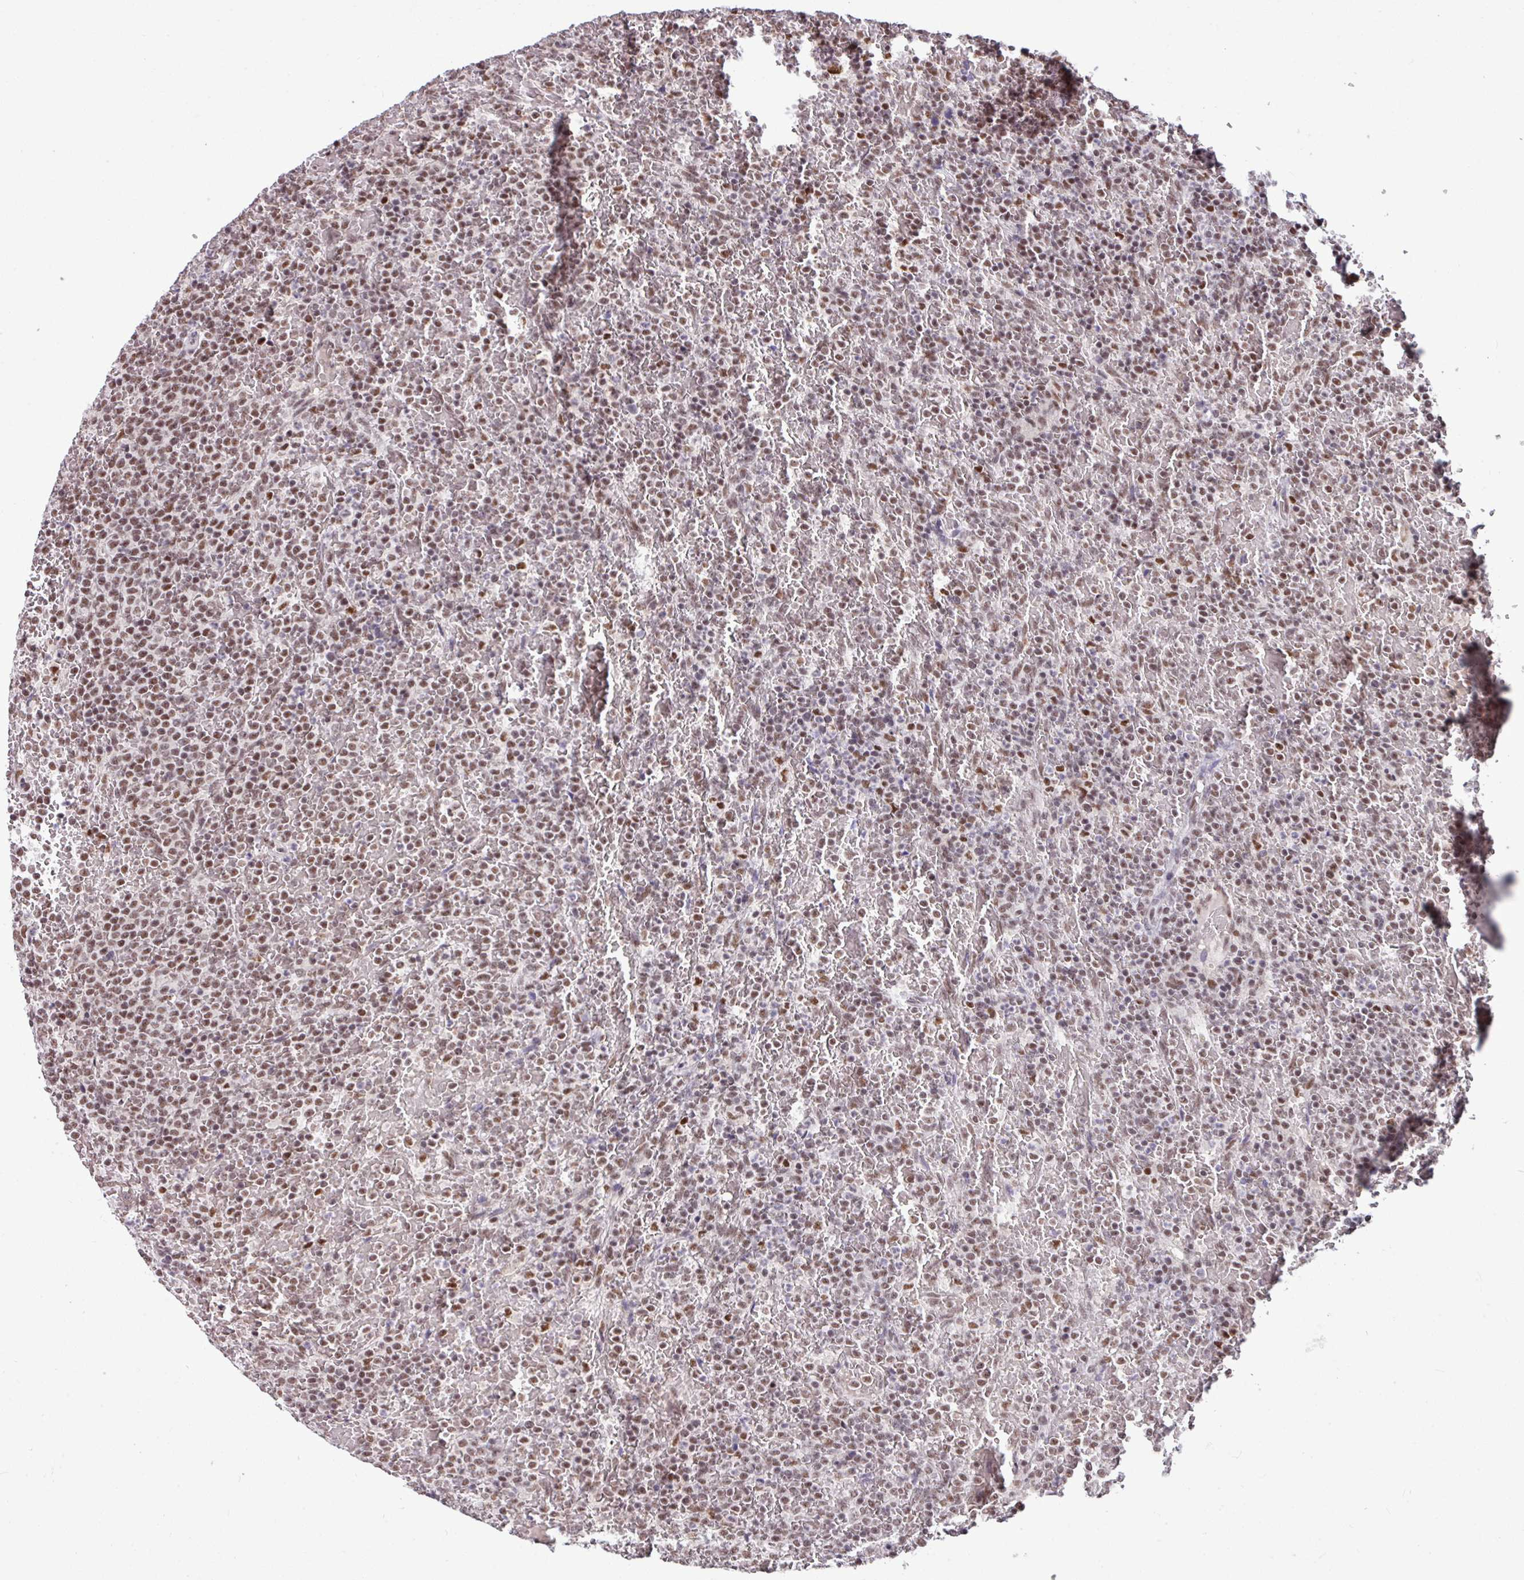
{"staining": {"intensity": "moderate", "quantity": ">75%", "location": "nuclear"}, "tissue": "lymphoma", "cell_type": "Tumor cells", "image_type": "cancer", "snomed": [{"axis": "morphology", "description": "Malignant lymphoma, non-Hodgkin's type, Low grade"}, {"axis": "topography", "description": "Spleen"}], "caption": "Human malignant lymphoma, non-Hodgkin's type (low-grade) stained with a brown dye exhibits moderate nuclear positive expression in approximately >75% of tumor cells.", "gene": "TDG", "patient": {"sex": "male", "age": 60}}